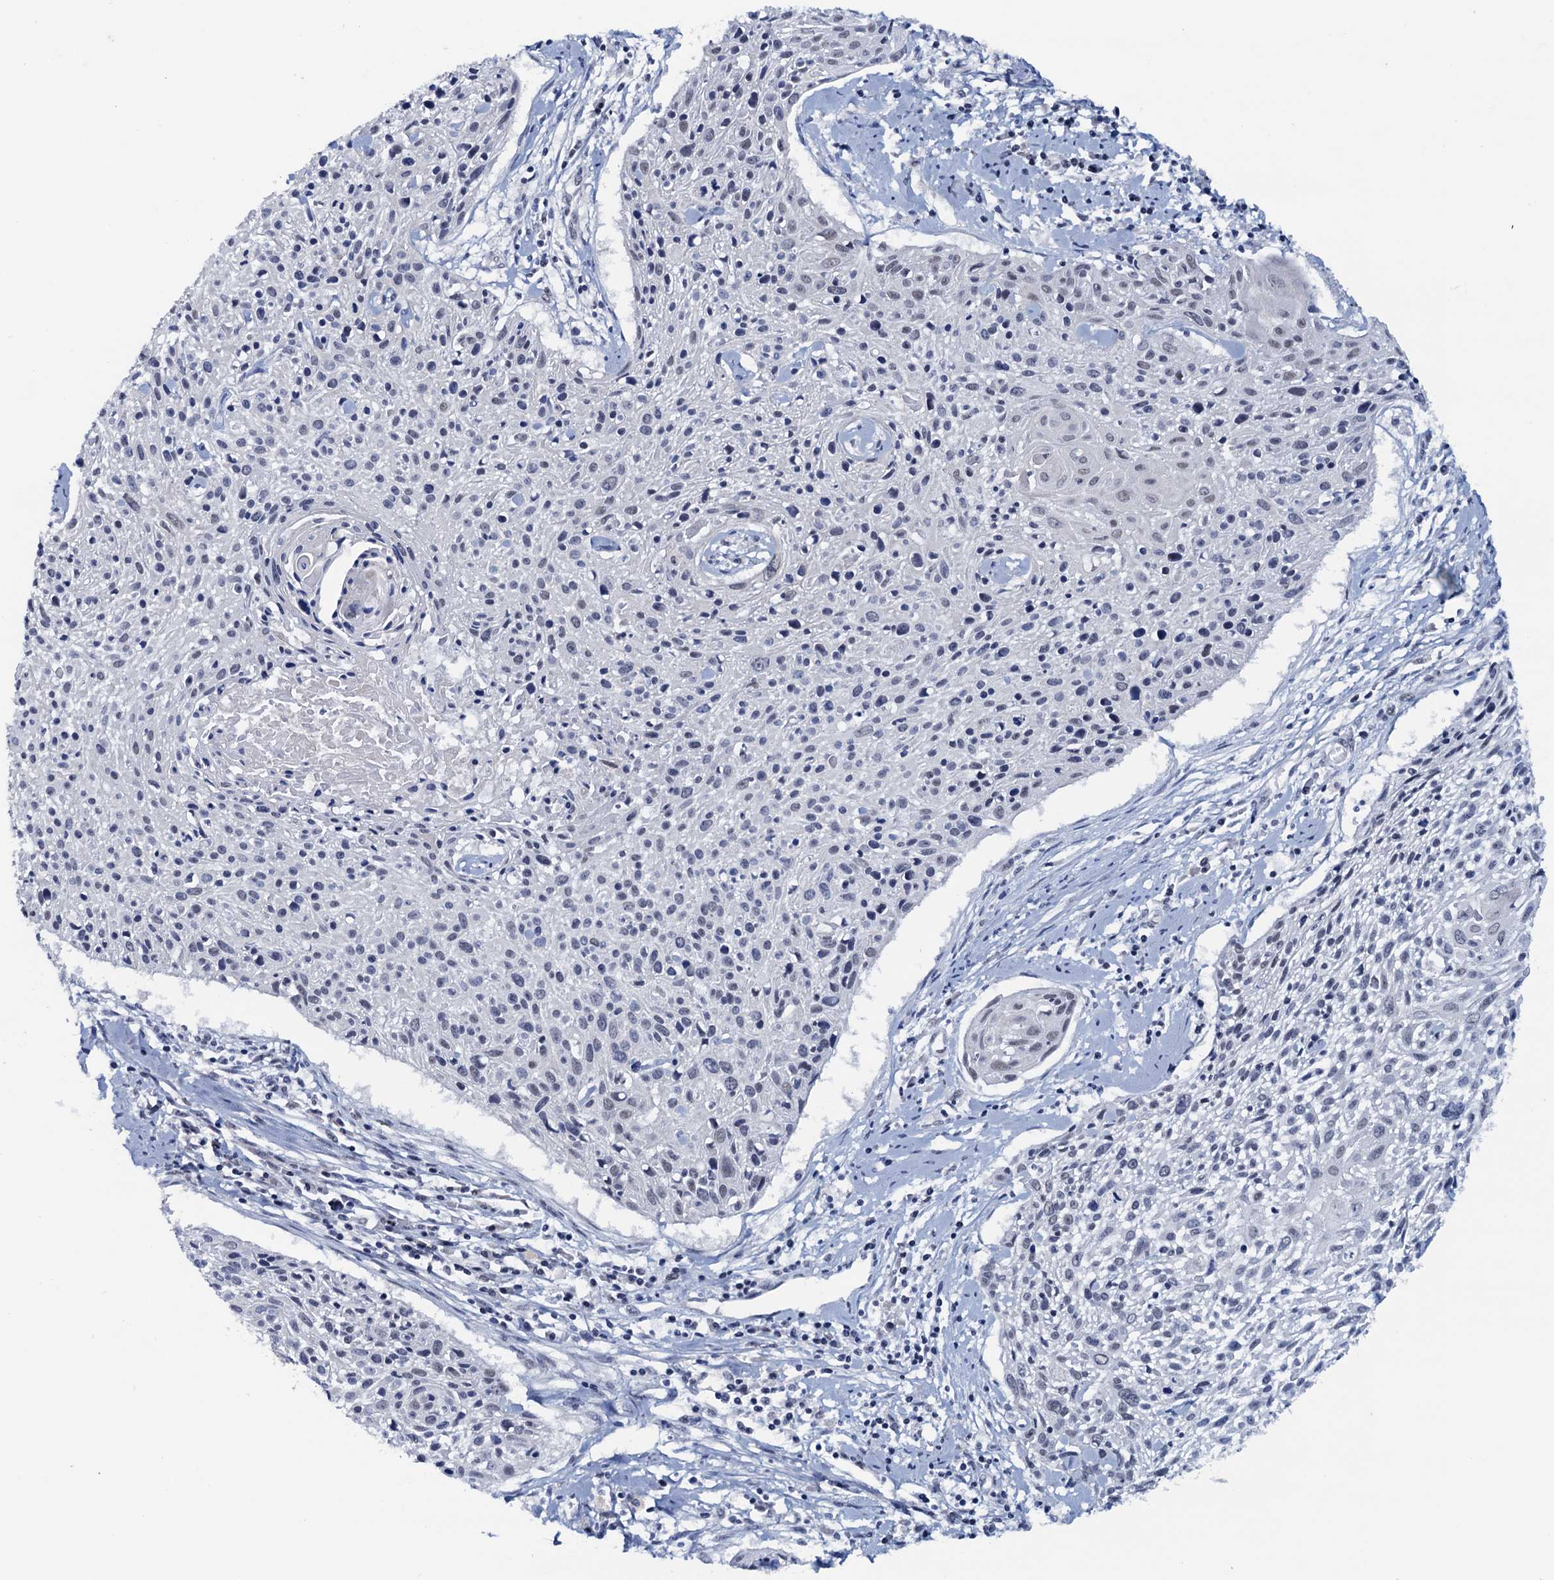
{"staining": {"intensity": "negative", "quantity": "none", "location": "none"}, "tissue": "cervical cancer", "cell_type": "Tumor cells", "image_type": "cancer", "snomed": [{"axis": "morphology", "description": "Squamous cell carcinoma, NOS"}, {"axis": "topography", "description": "Cervix"}], "caption": "Photomicrograph shows no protein staining in tumor cells of squamous cell carcinoma (cervical) tissue.", "gene": "FNBP4", "patient": {"sex": "female", "age": 51}}